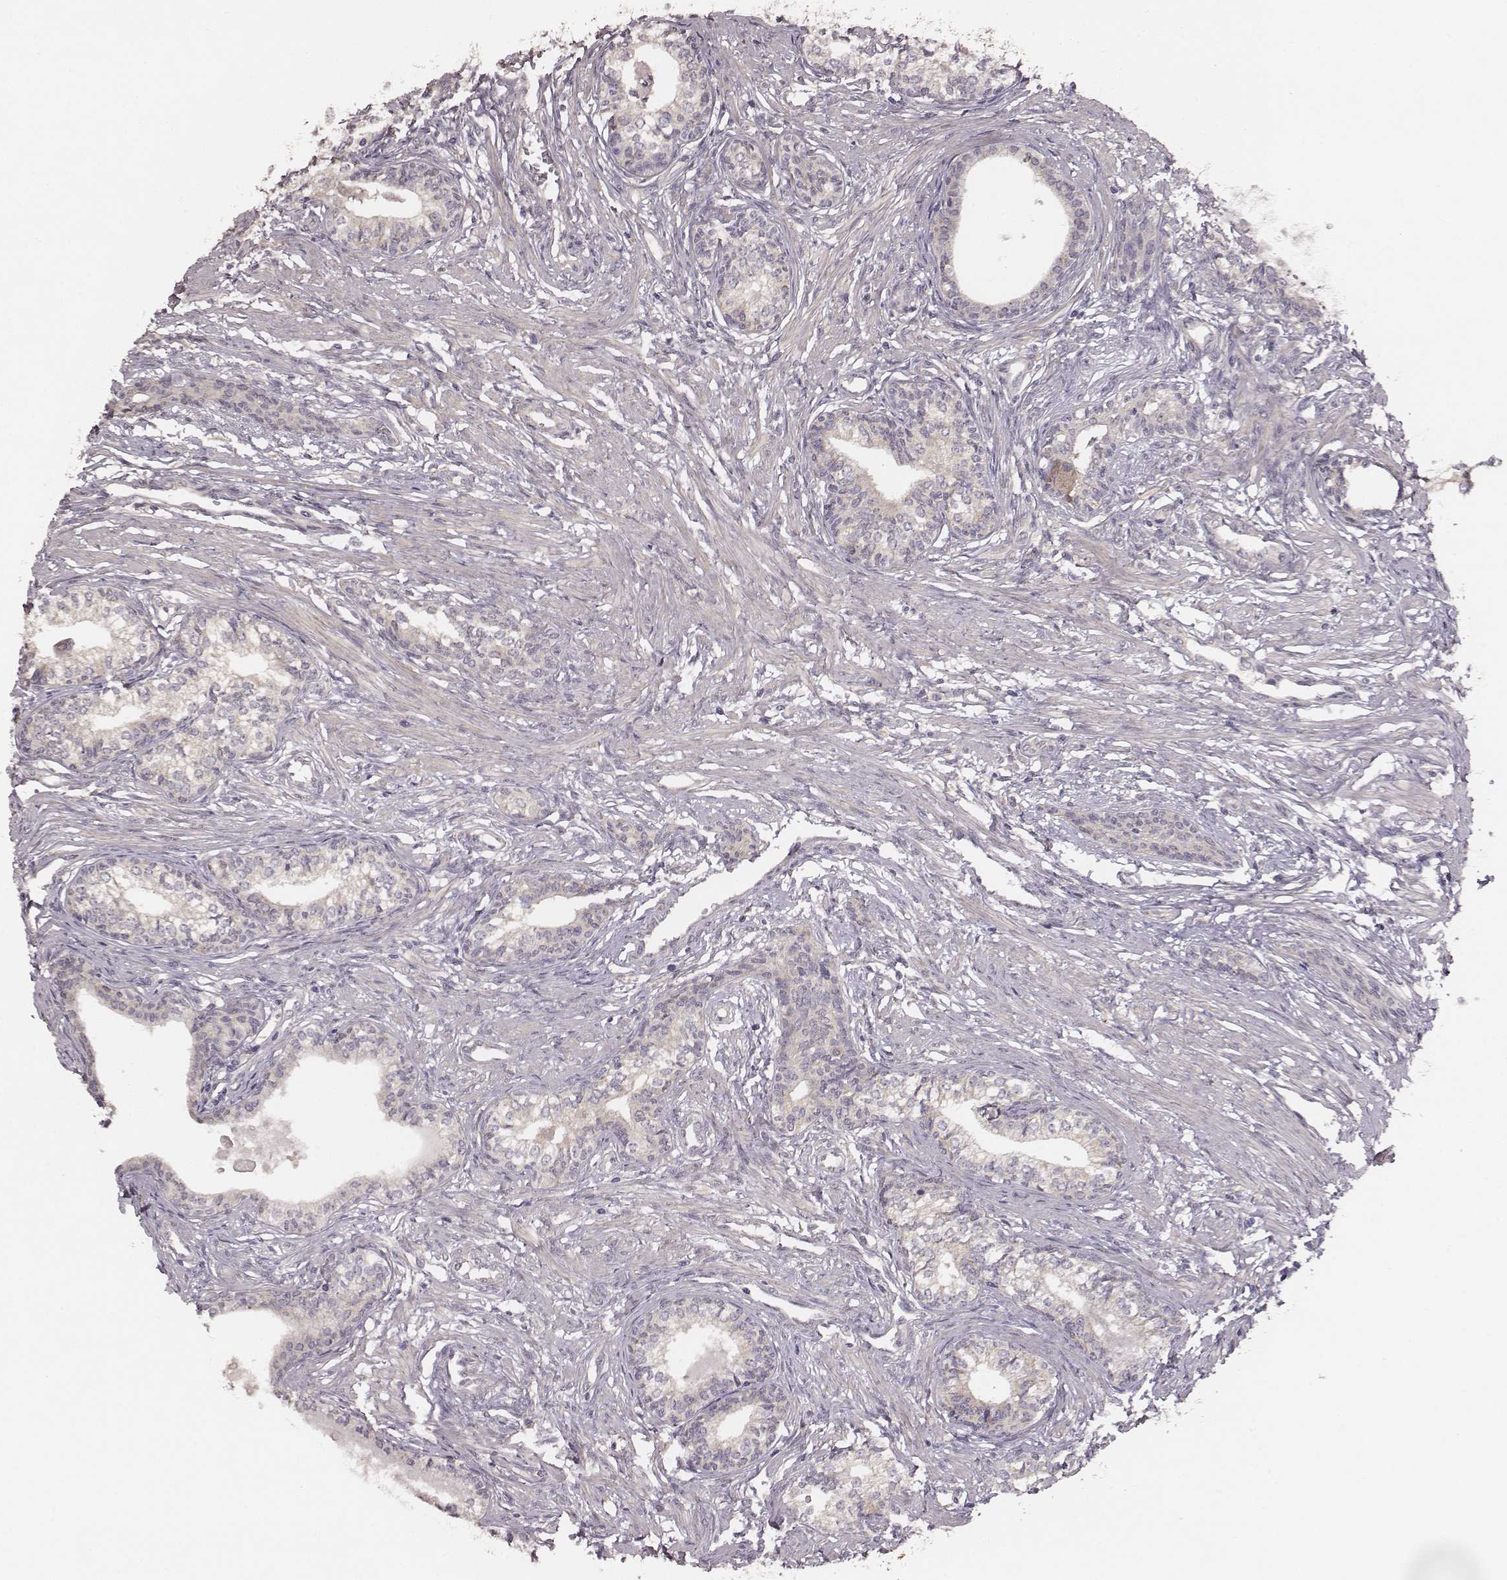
{"staining": {"intensity": "weak", "quantity": "<25%", "location": "cytoplasmic/membranous"}, "tissue": "prostate", "cell_type": "Glandular cells", "image_type": "normal", "snomed": [{"axis": "morphology", "description": "Normal tissue, NOS"}, {"axis": "topography", "description": "Prostate"}], "caption": "Histopathology image shows no significant protein positivity in glandular cells of normal prostate.", "gene": "VPS26A", "patient": {"sex": "male", "age": 60}}